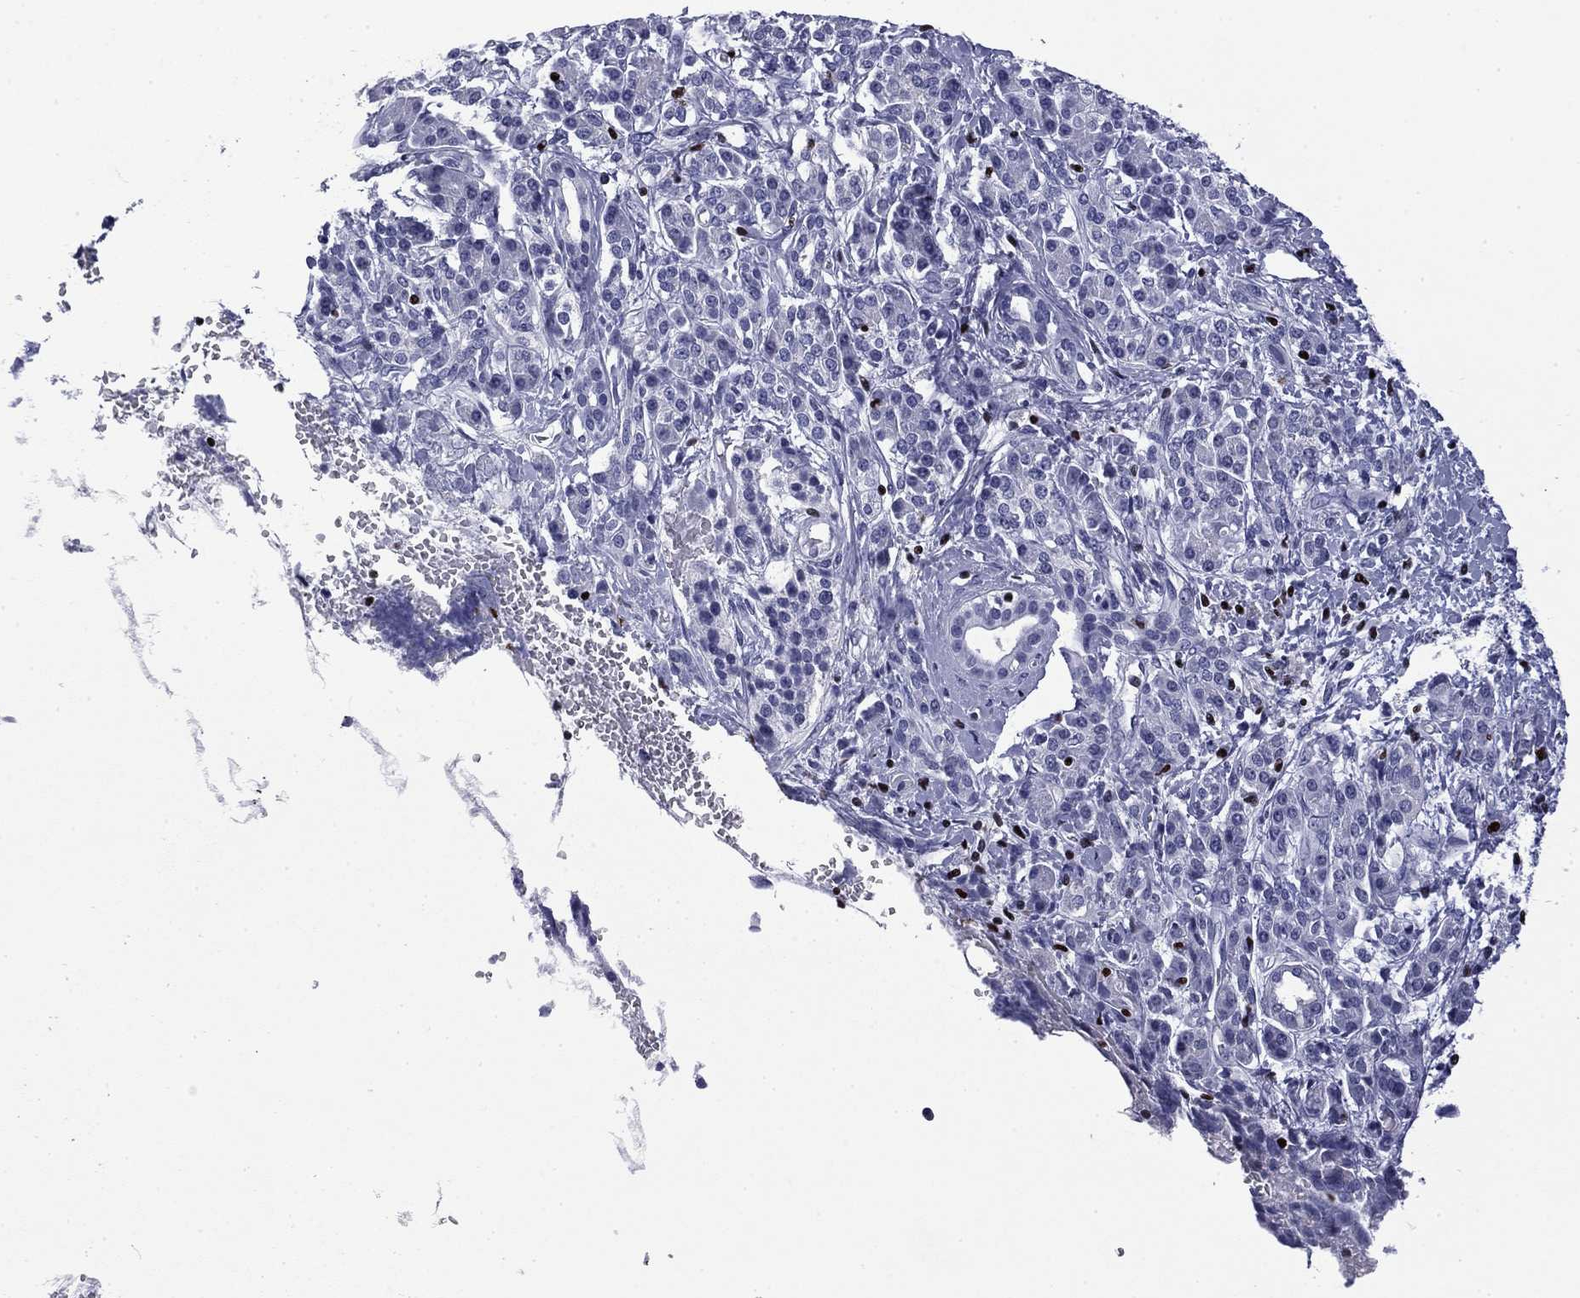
{"staining": {"intensity": "negative", "quantity": "none", "location": "none"}, "tissue": "pancreatic cancer", "cell_type": "Tumor cells", "image_type": "cancer", "snomed": [{"axis": "morphology", "description": "Adenocarcinoma, NOS"}, {"axis": "topography", "description": "Pancreas"}], "caption": "The histopathology image shows no staining of tumor cells in pancreatic cancer (adenocarcinoma).", "gene": "IKZF3", "patient": {"sex": "female", "age": 56}}